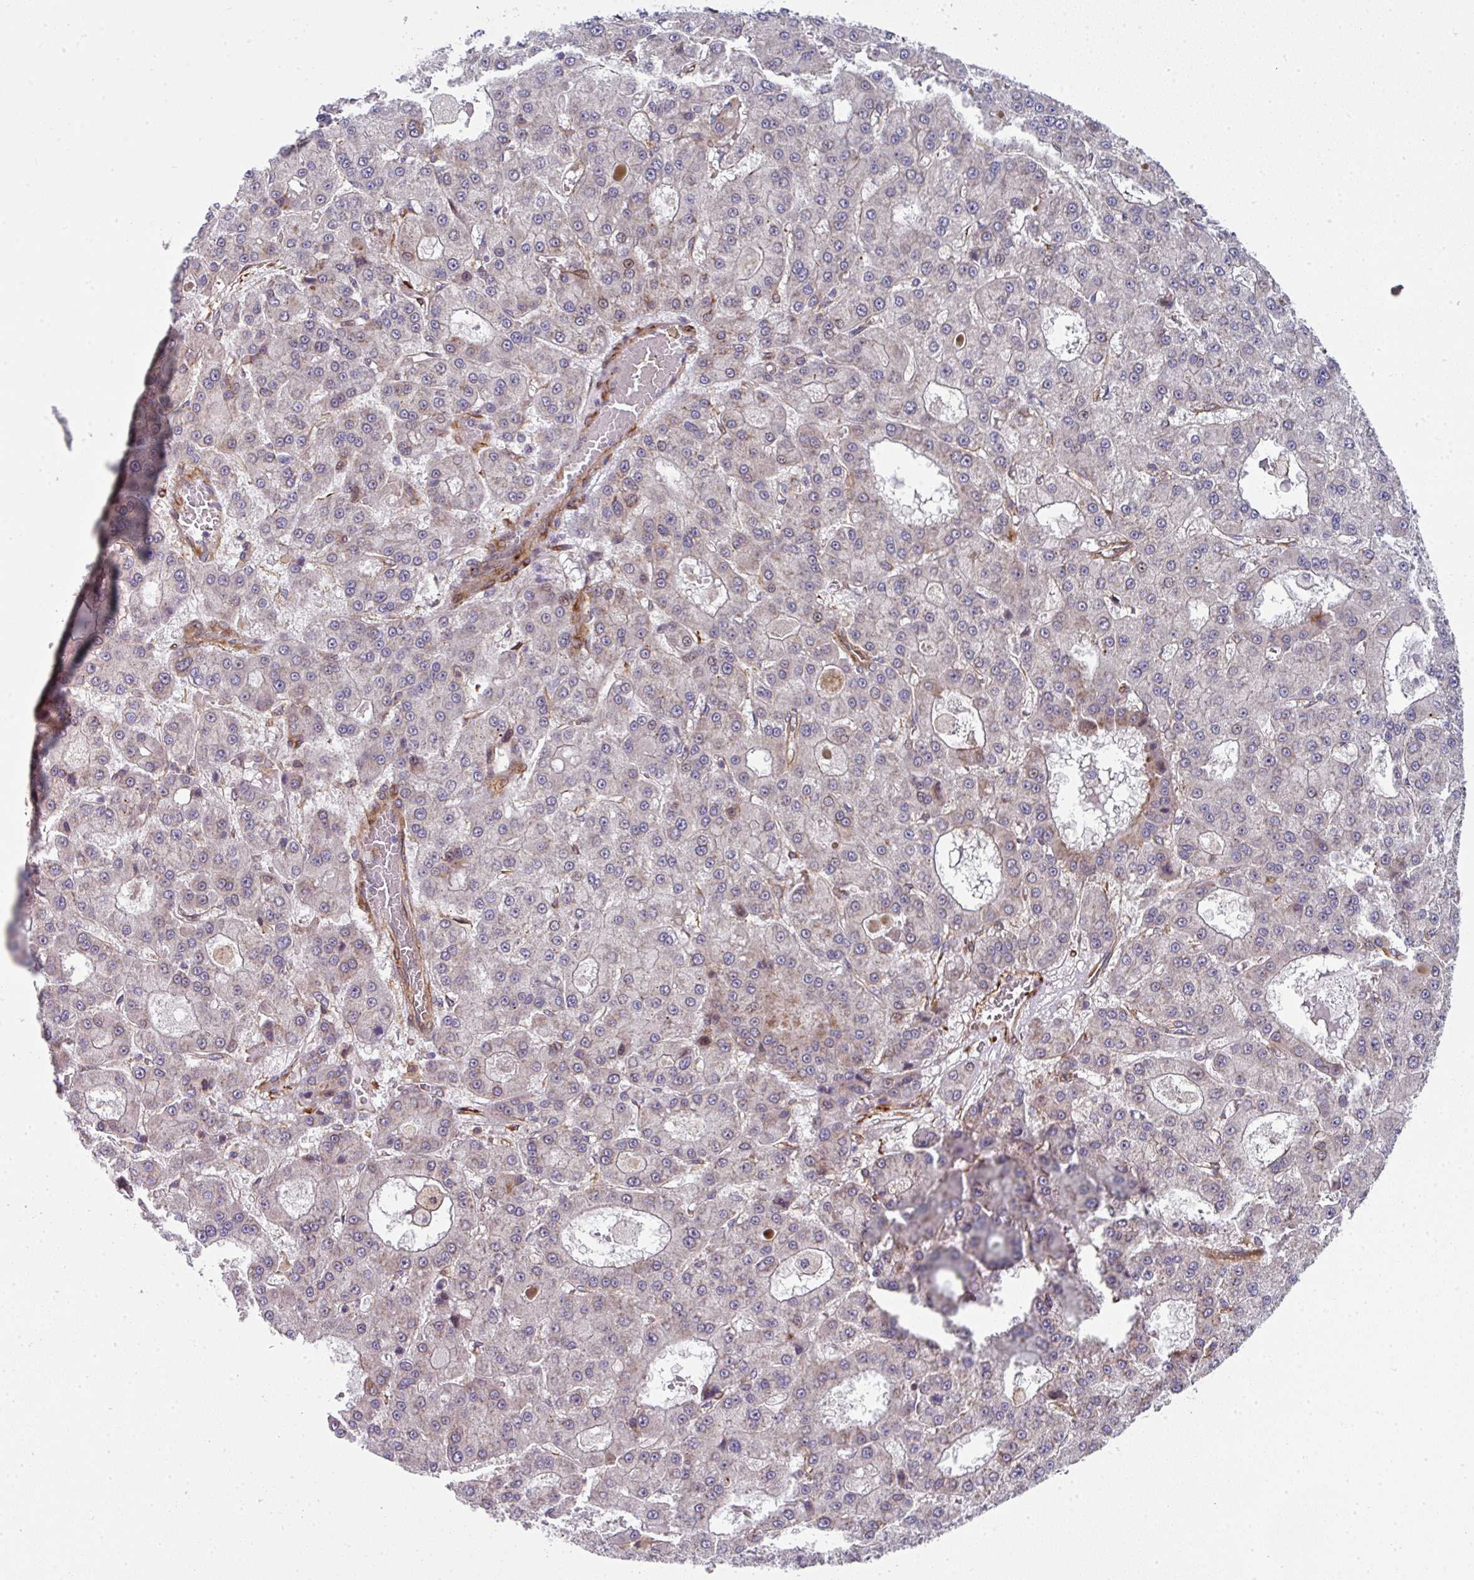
{"staining": {"intensity": "weak", "quantity": "<25%", "location": "cytoplasmic/membranous"}, "tissue": "liver cancer", "cell_type": "Tumor cells", "image_type": "cancer", "snomed": [{"axis": "morphology", "description": "Carcinoma, Hepatocellular, NOS"}, {"axis": "topography", "description": "Liver"}], "caption": "Liver cancer (hepatocellular carcinoma) was stained to show a protein in brown. There is no significant expression in tumor cells.", "gene": "BEND5", "patient": {"sex": "male", "age": 70}}